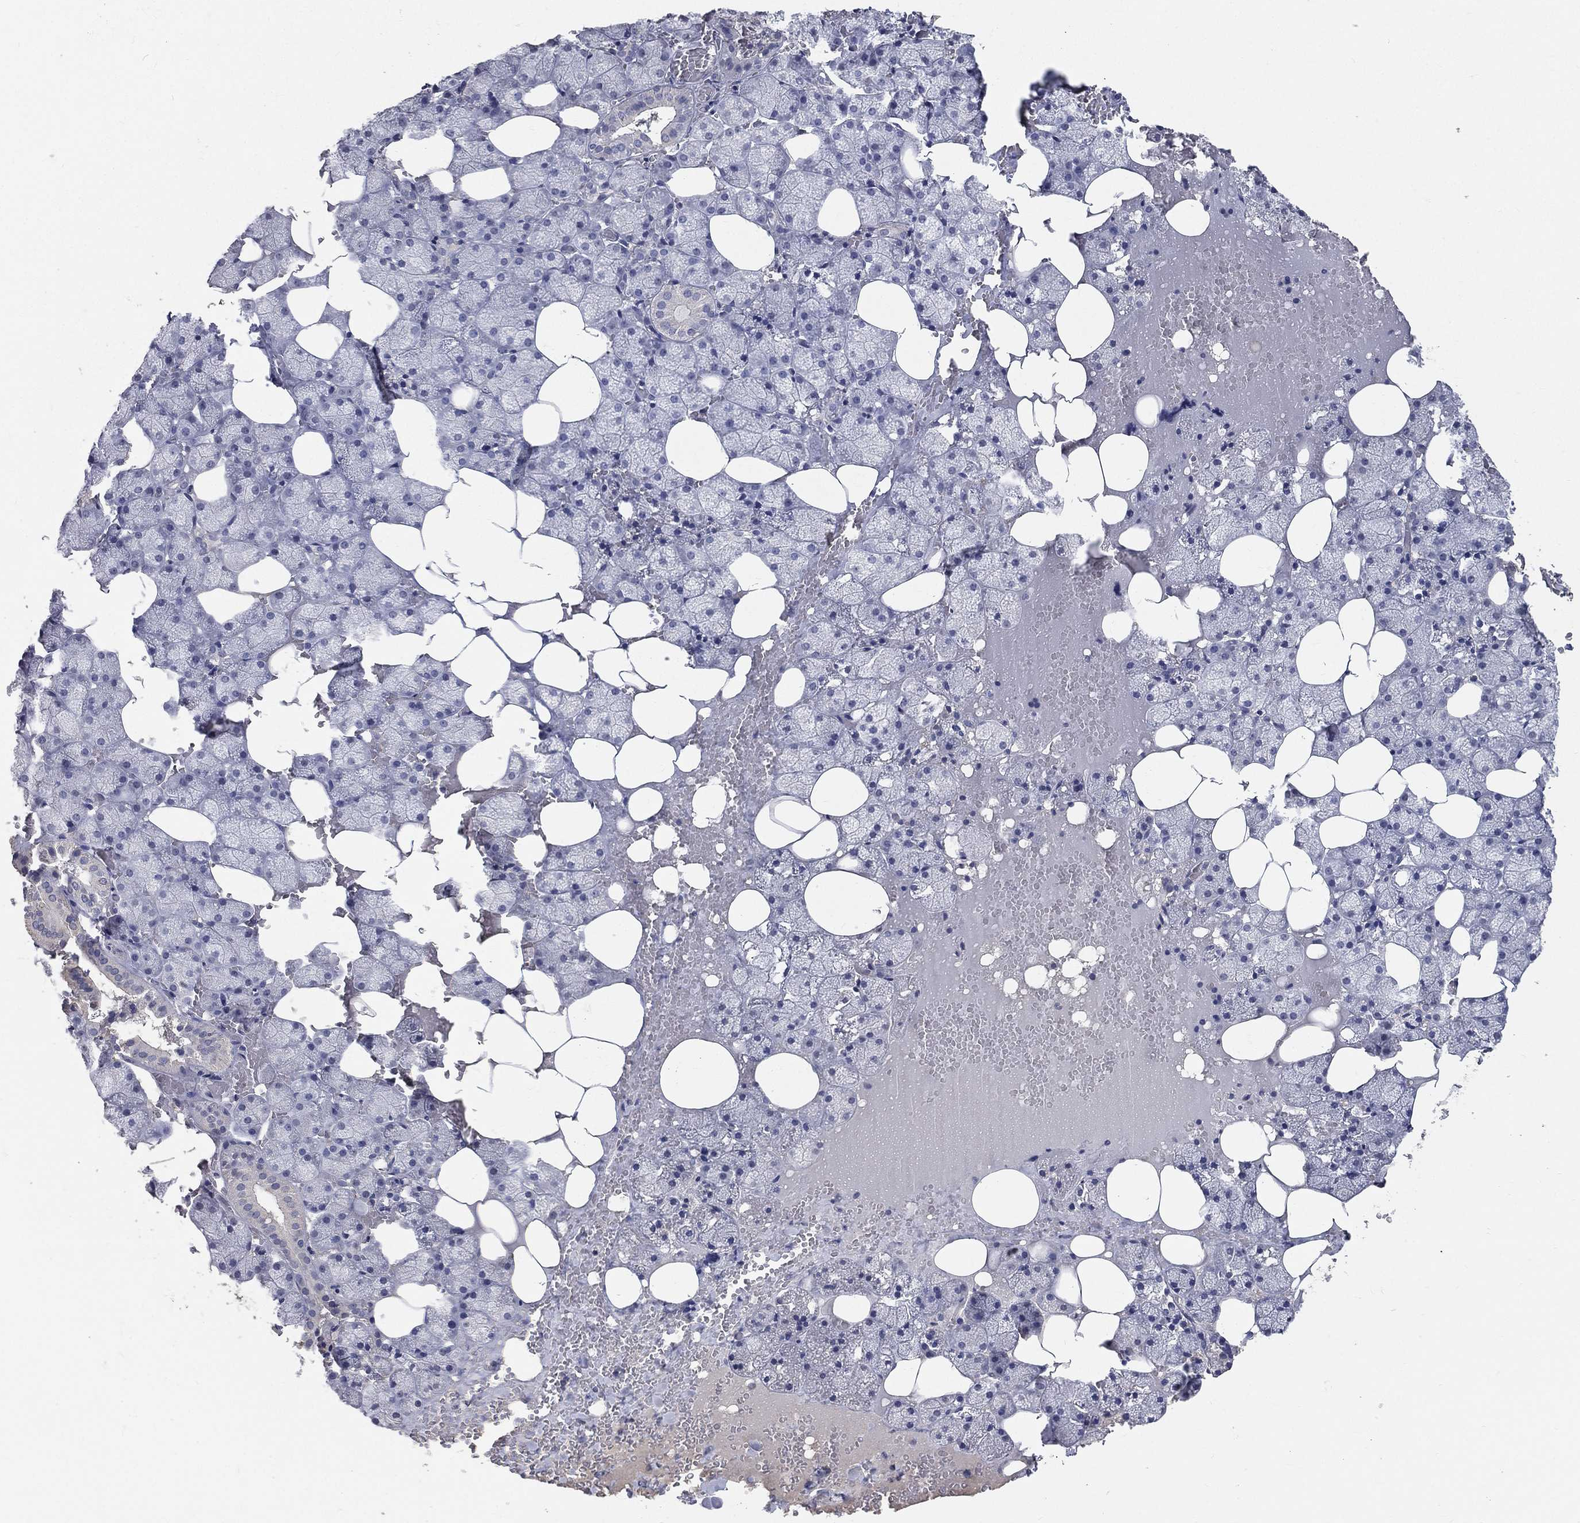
{"staining": {"intensity": "negative", "quantity": "none", "location": "none"}, "tissue": "salivary gland", "cell_type": "Glandular cells", "image_type": "normal", "snomed": [{"axis": "morphology", "description": "Normal tissue, NOS"}, {"axis": "topography", "description": "Salivary gland"}], "caption": "DAB immunohistochemical staining of benign salivary gland reveals no significant expression in glandular cells.", "gene": "SNAP25", "patient": {"sex": "male", "age": 38}}